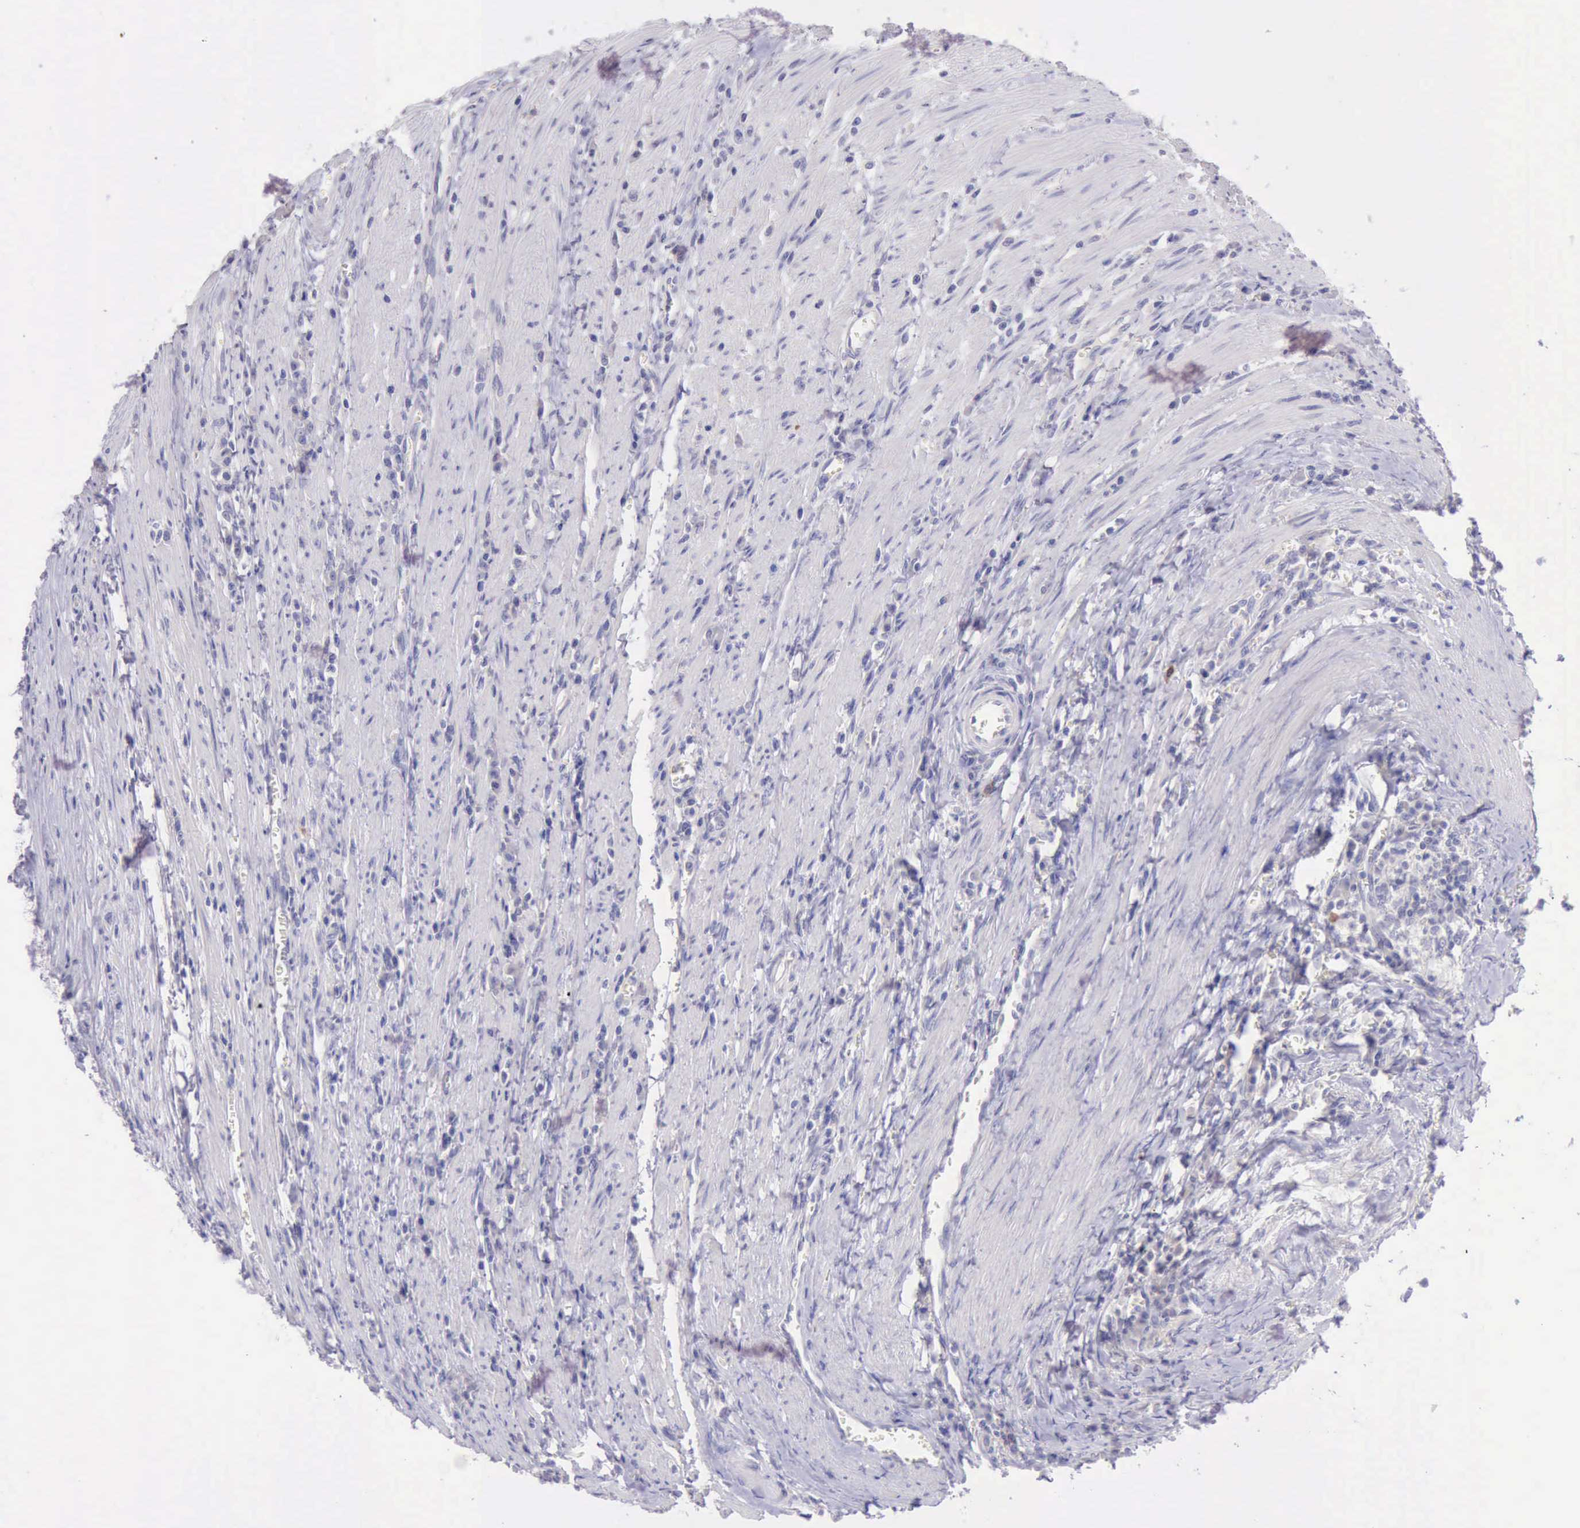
{"staining": {"intensity": "negative", "quantity": "none", "location": "none"}, "tissue": "colorectal cancer", "cell_type": "Tumor cells", "image_type": "cancer", "snomed": [{"axis": "morphology", "description": "Adenocarcinoma, NOS"}, {"axis": "topography", "description": "Colon"}], "caption": "Immunohistochemical staining of human adenocarcinoma (colorectal) displays no significant staining in tumor cells.", "gene": "LRFN5", "patient": {"sex": "male", "age": 72}}